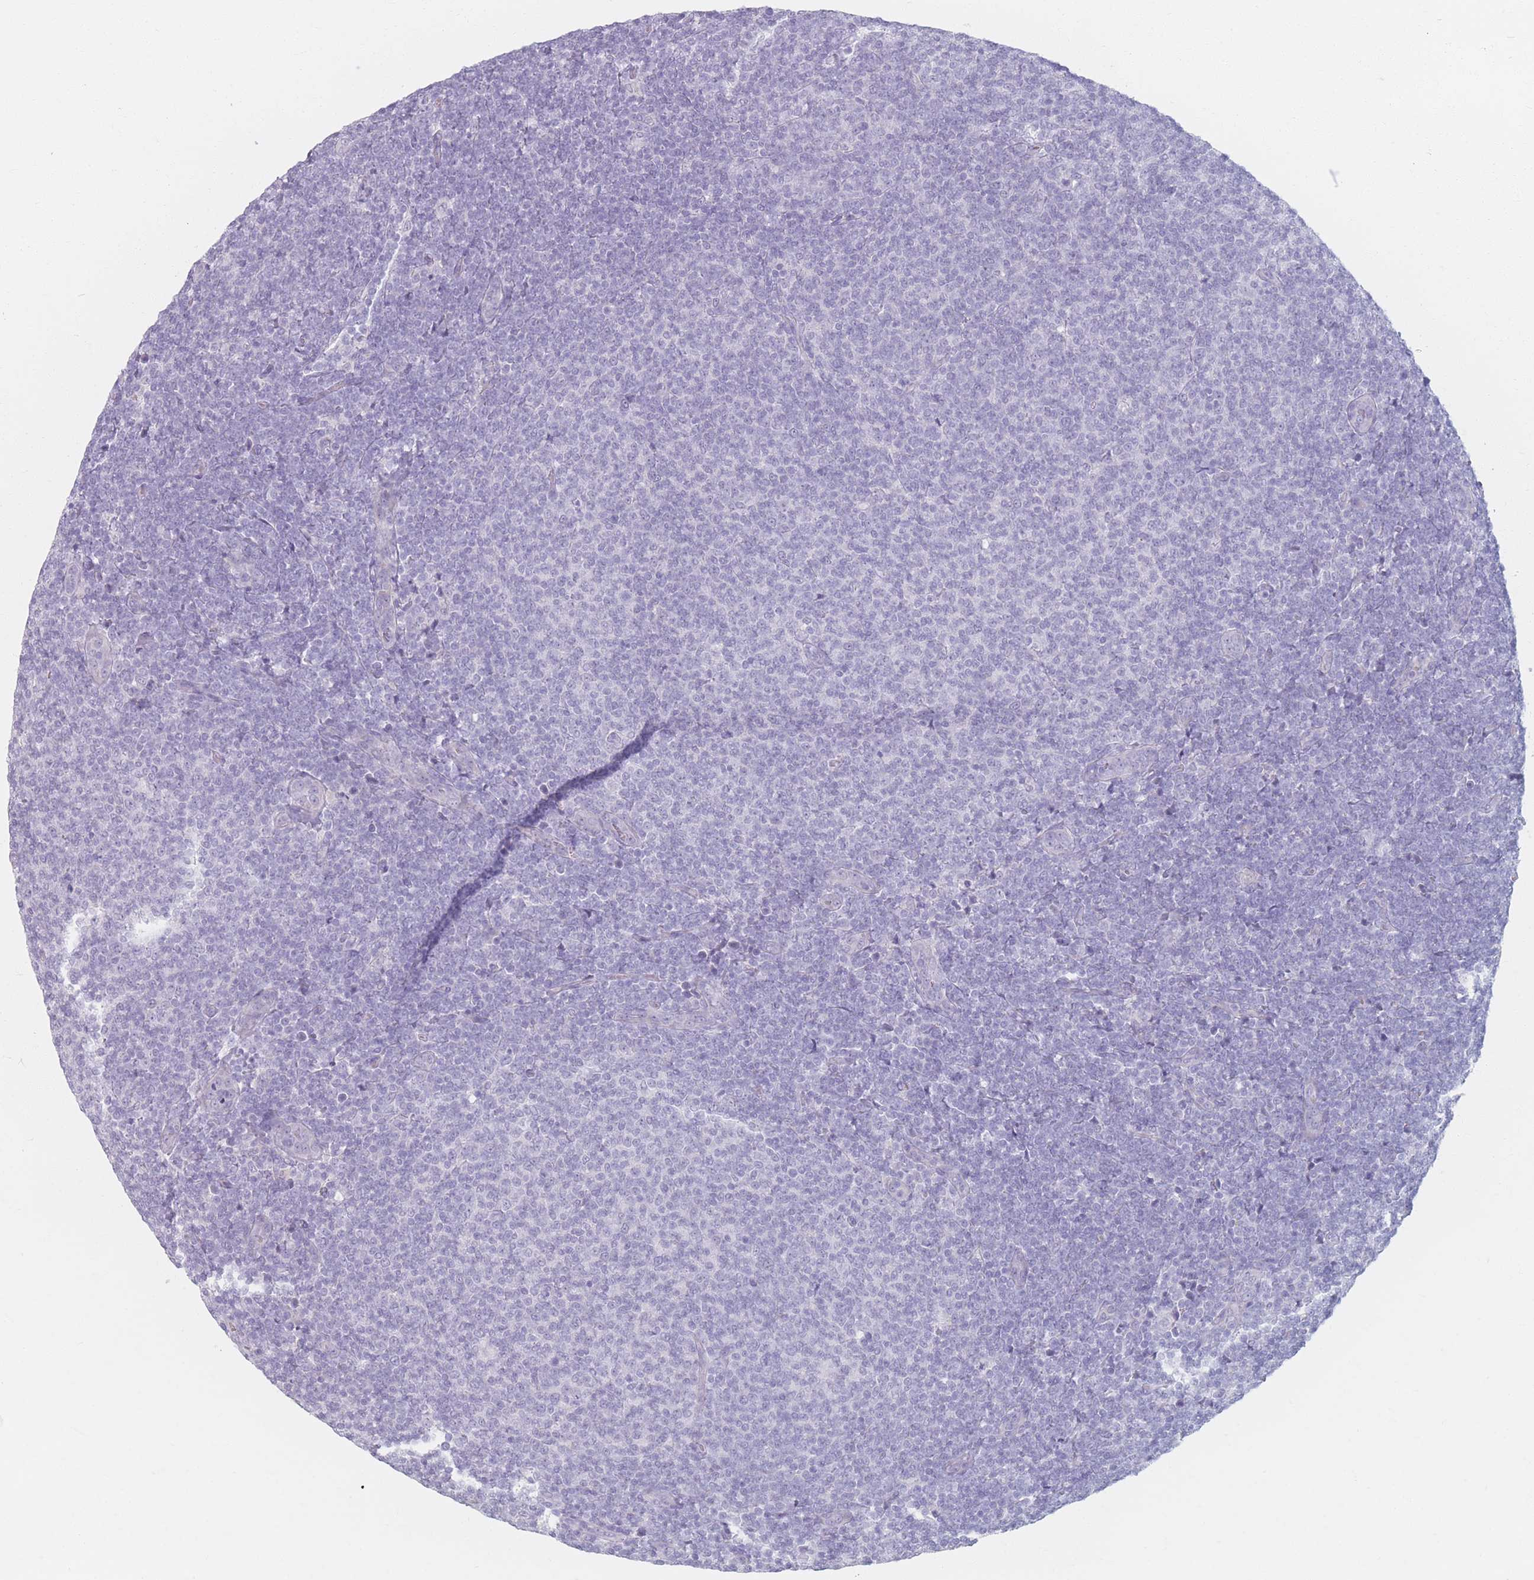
{"staining": {"intensity": "negative", "quantity": "none", "location": "none"}, "tissue": "lymphoma", "cell_type": "Tumor cells", "image_type": "cancer", "snomed": [{"axis": "morphology", "description": "Malignant lymphoma, non-Hodgkin's type, Low grade"}, {"axis": "topography", "description": "Lymph node"}], "caption": "Immunohistochemistry (IHC) of malignant lymphoma, non-Hodgkin's type (low-grade) demonstrates no staining in tumor cells.", "gene": "PIGM", "patient": {"sex": "male", "age": 66}}